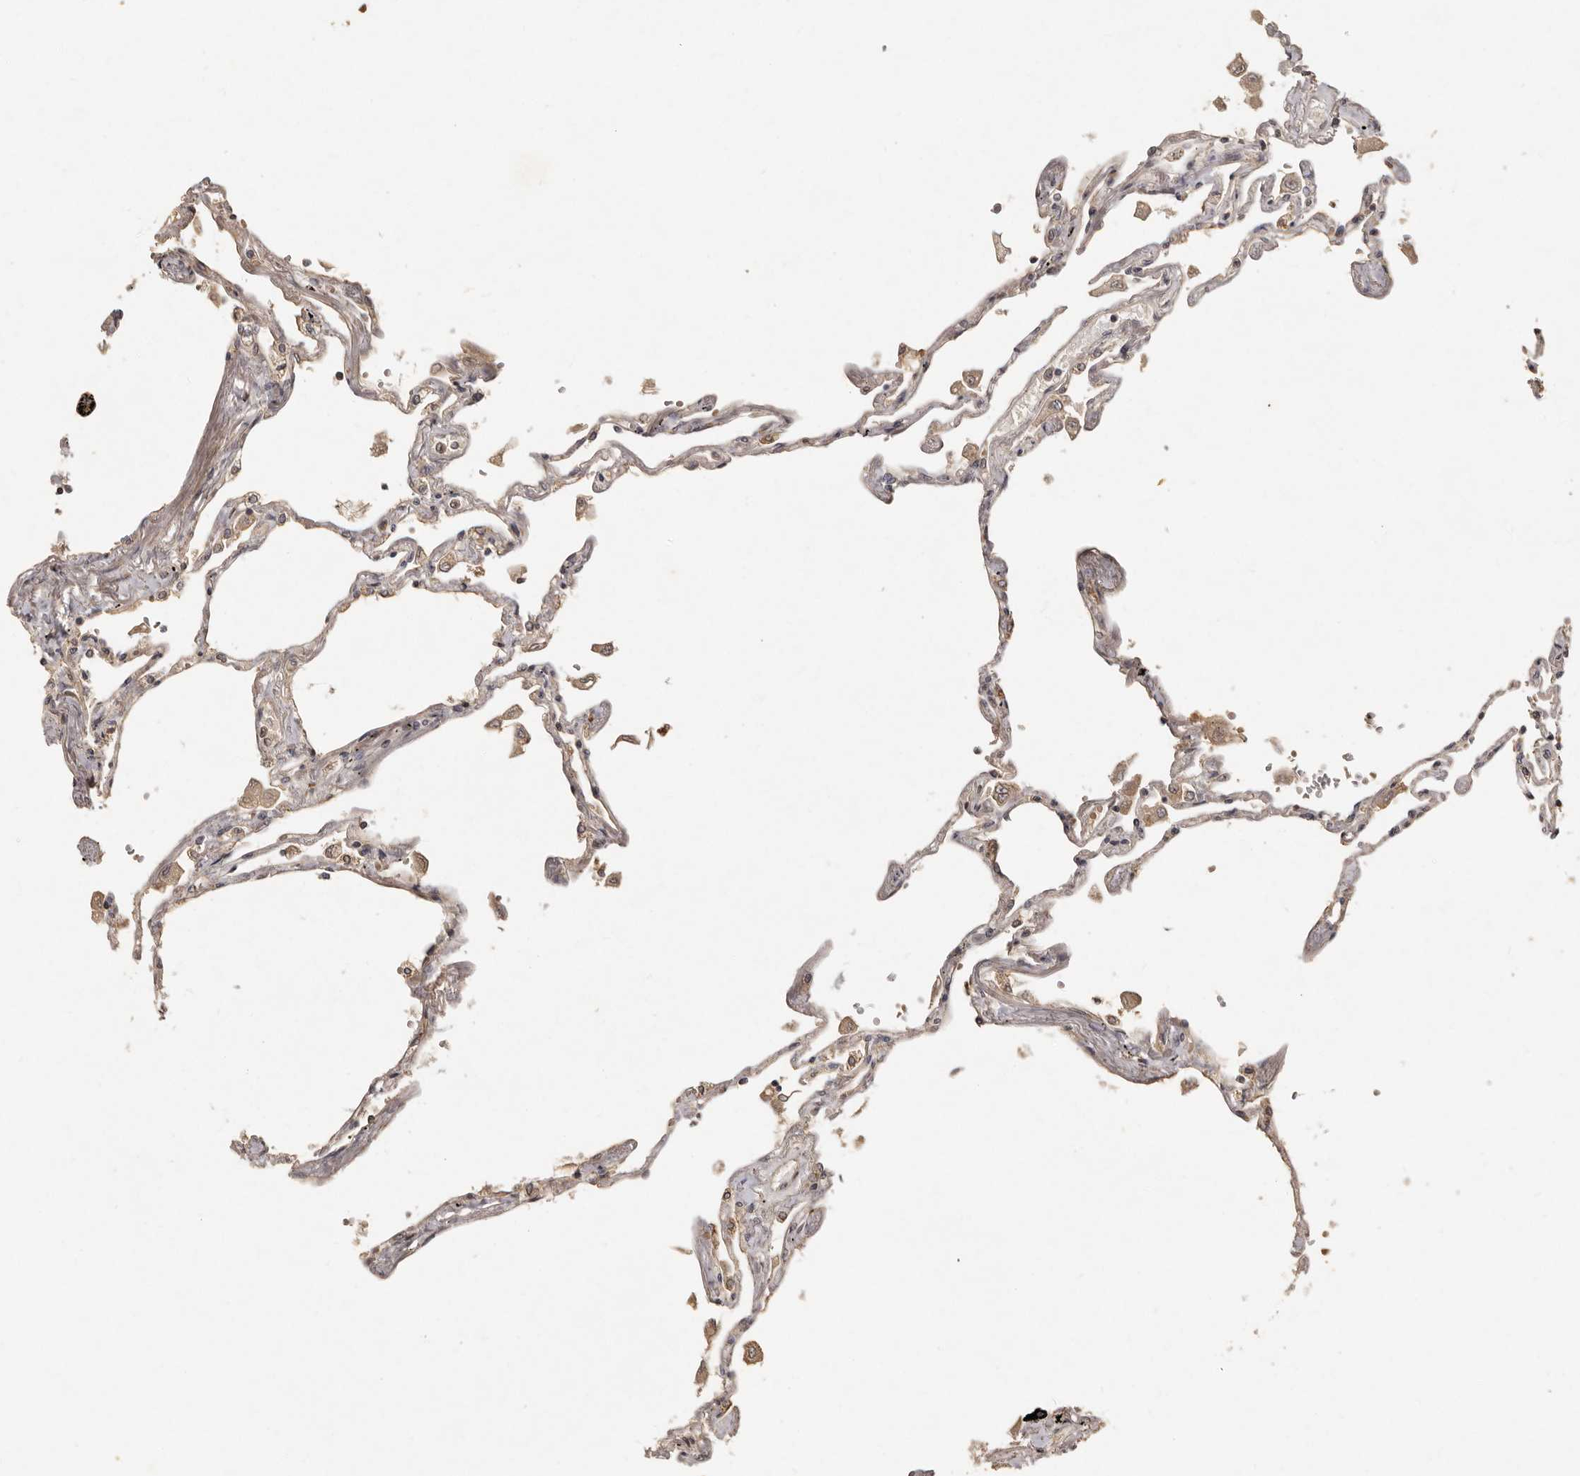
{"staining": {"intensity": "moderate", "quantity": "25%-75%", "location": "cytoplasmic/membranous"}, "tissue": "lung", "cell_type": "Alveolar cells", "image_type": "normal", "snomed": [{"axis": "morphology", "description": "Normal tissue, NOS"}, {"axis": "topography", "description": "Lung"}], "caption": "Moderate cytoplasmic/membranous expression is identified in approximately 25%-75% of alveolar cells in unremarkable lung. Using DAB (3,3'-diaminobenzidine) (brown) and hematoxylin (blue) stains, captured at high magnification using brightfield microscopy.", "gene": "SEMA3A", "patient": {"sex": "female", "age": 67}}